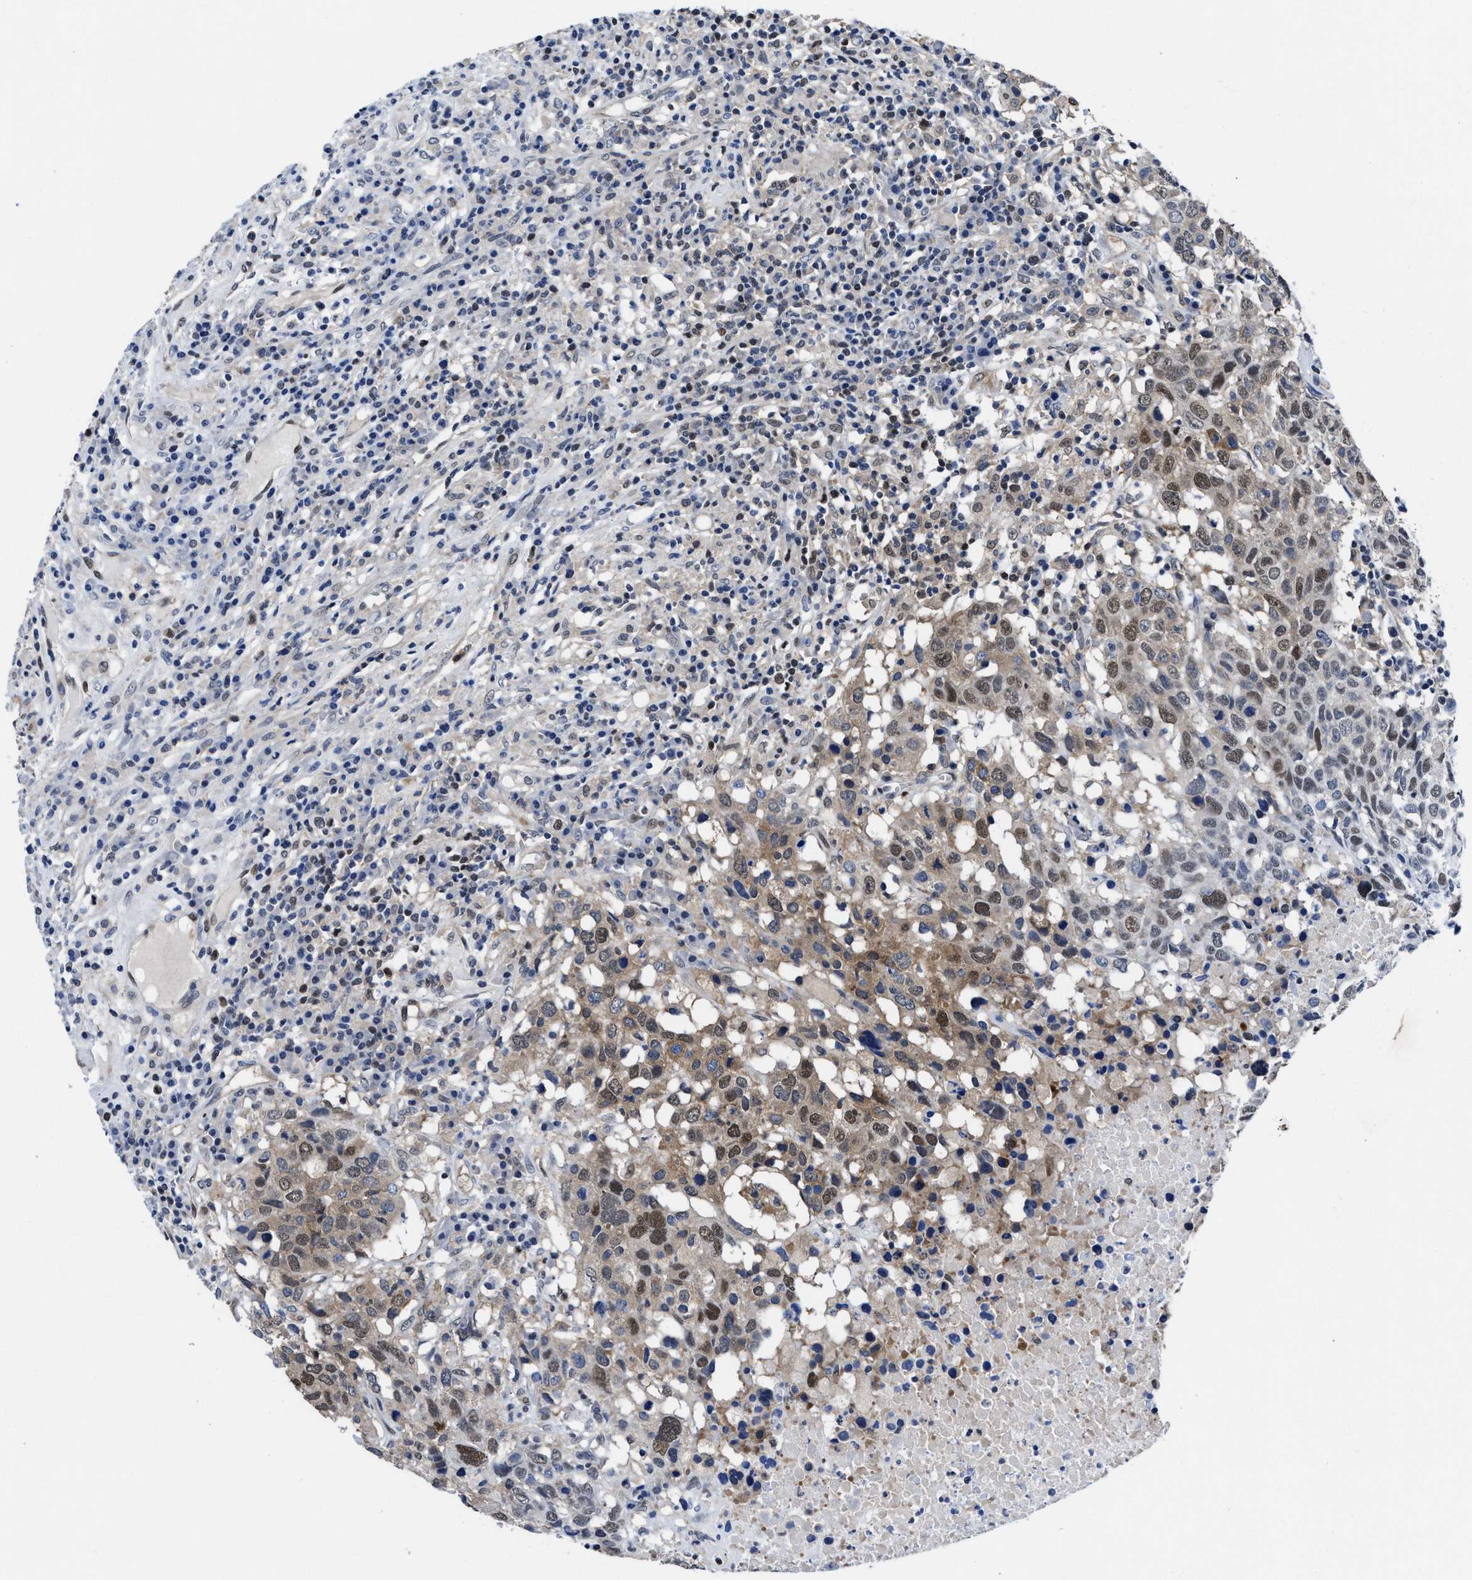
{"staining": {"intensity": "moderate", "quantity": ">75%", "location": "cytoplasmic/membranous,nuclear"}, "tissue": "head and neck cancer", "cell_type": "Tumor cells", "image_type": "cancer", "snomed": [{"axis": "morphology", "description": "Squamous cell carcinoma, NOS"}, {"axis": "topography", "description": "Head-Neck"}], "caption": "Immunohistochemistry histopathology image of human head and neck squamous cell carcinoma stained for a protein (brown), which shows medium levels of moderate cytoplasmic/membranous and nuclear expression in about >75% of tumor cells.", "gene": "ACLY", "patient": {"sex": "male", "age": 66}}